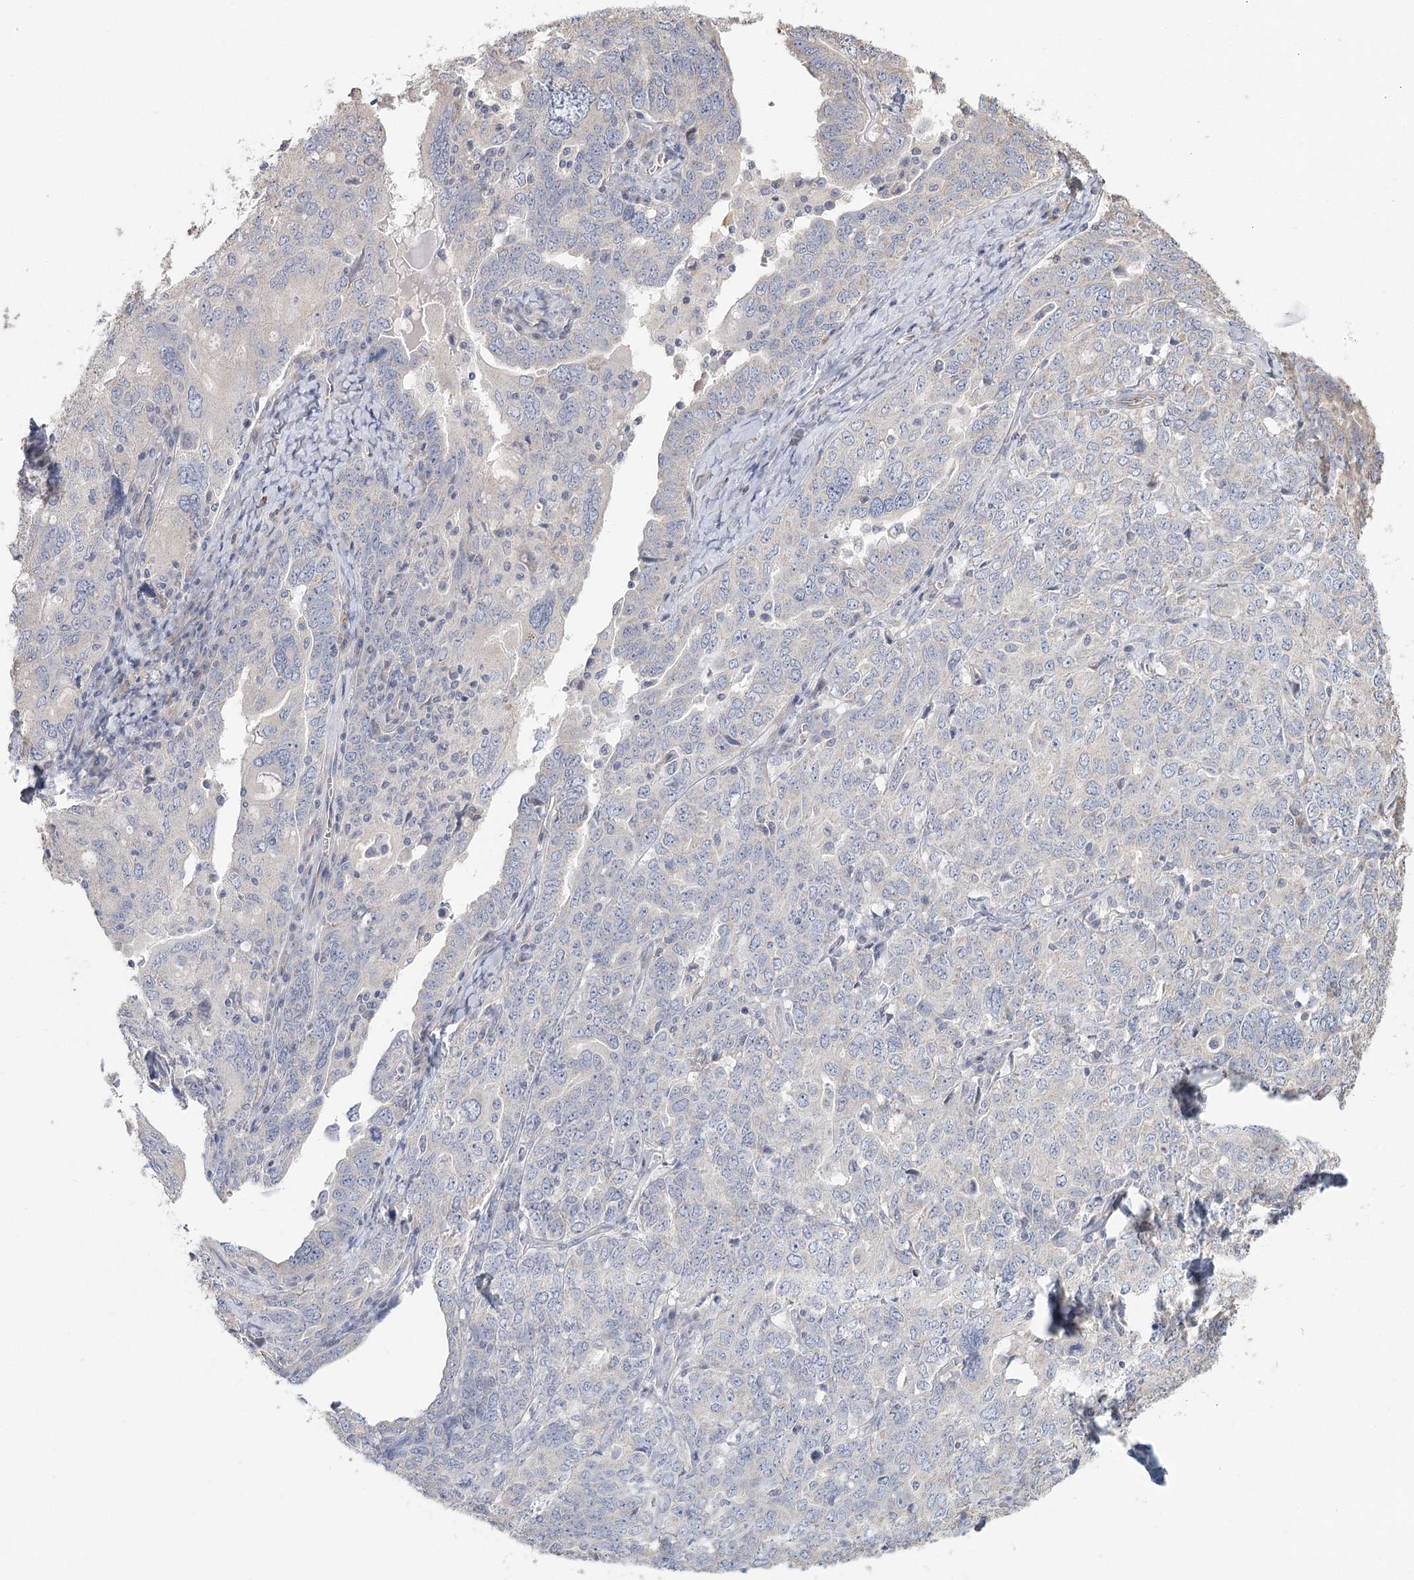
{"staining": {"intensity": "negative", "quantity": "none", "location": "none"}, "tissue": "ovarian cancer", "cell_type": "Tumor cells", "image_type": "cancer", "snomed": [{"axis": "morphology", "description": "Carcinoma, endometroid"}, {"axis": "topography", "description": "Ovary"}], "caption": "Tumor cells show no significant protein positivity in ovarian cancer (endometroid carcinoma).", "gene": "CNTLN", "patient": {"sex": "female", "age": 62}}